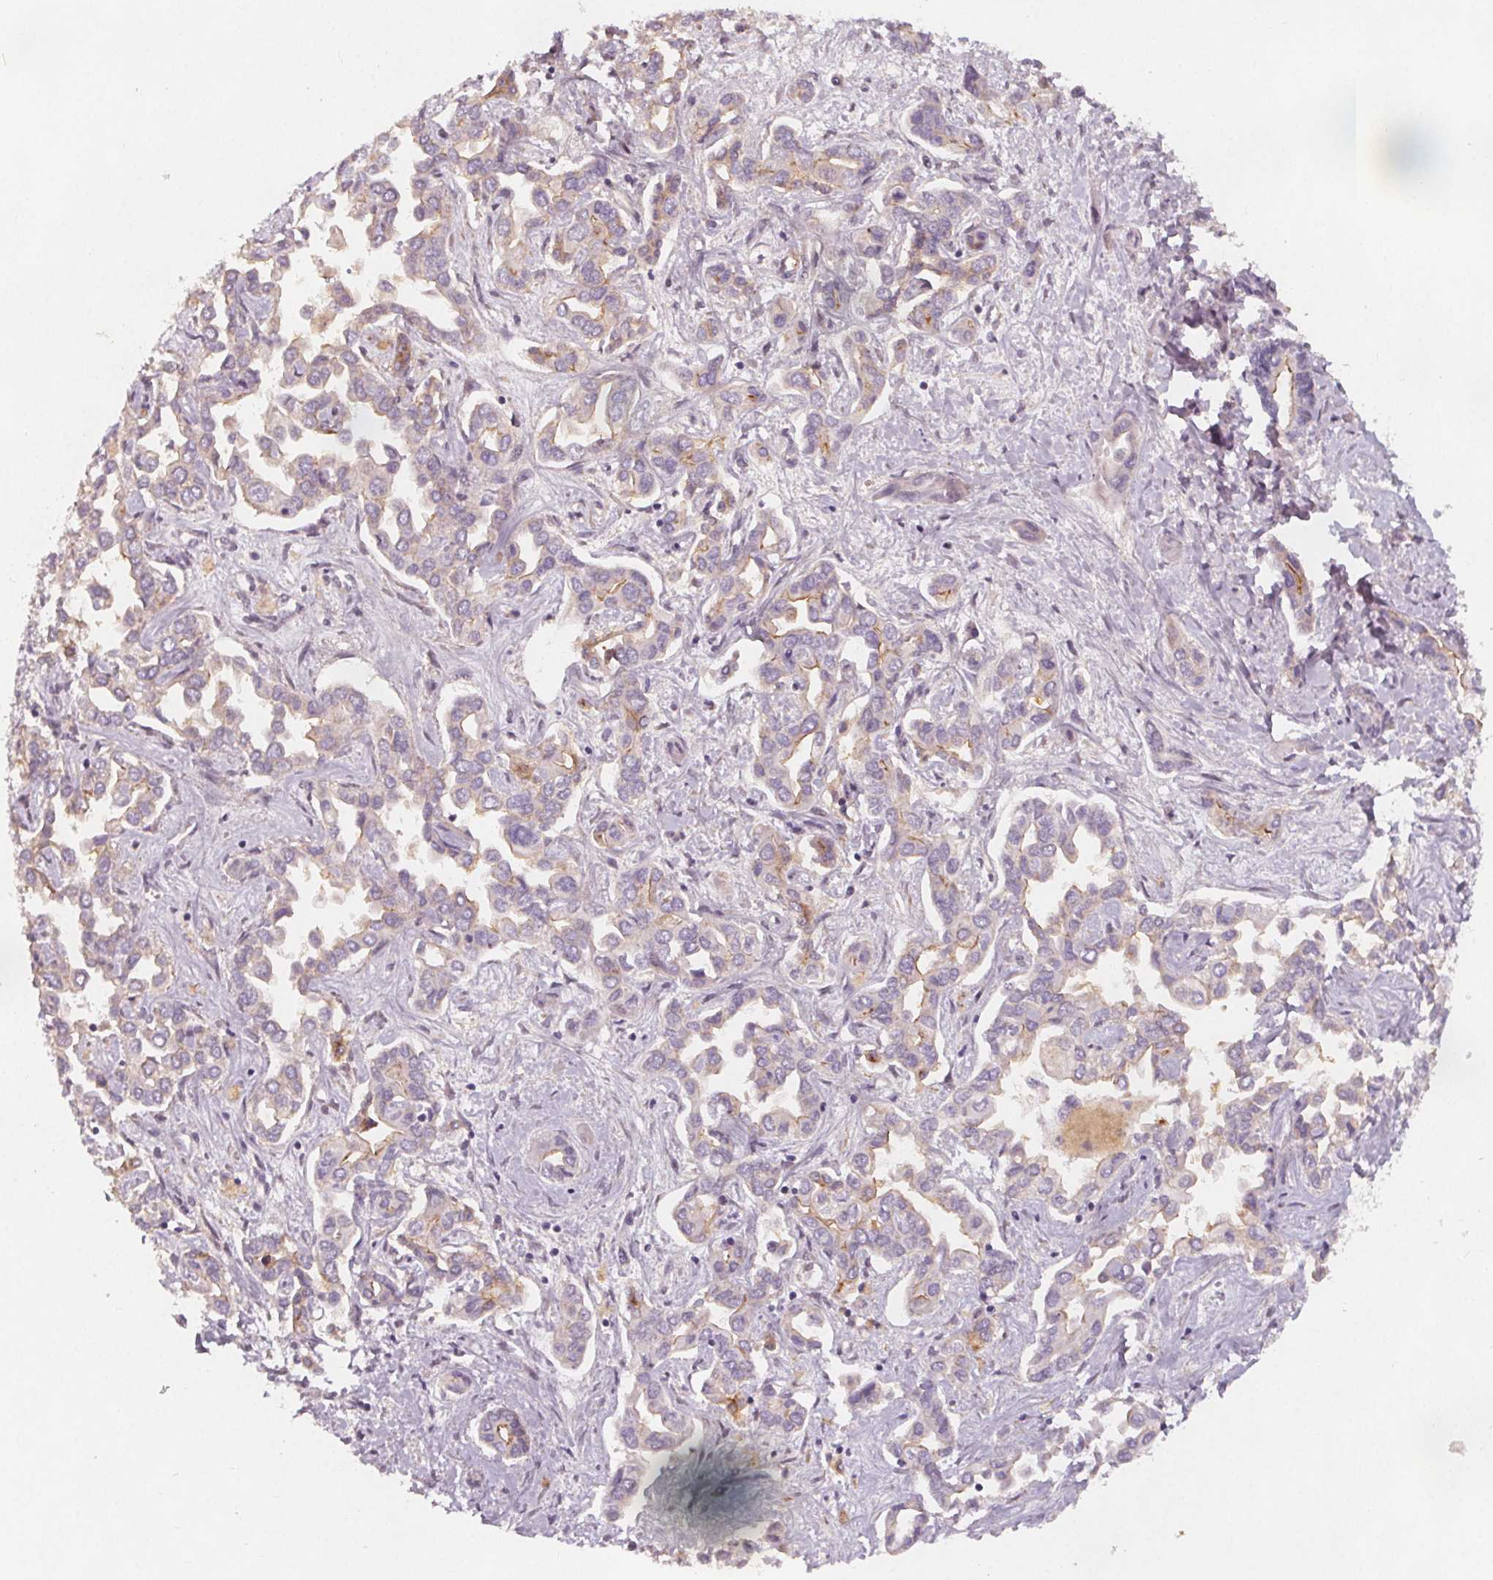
{"staining": {"intensity": "weak", "quantity": "<25%", "location": "cytoplasmic/membranous"}, "tissue": "liver cancer", "cell_type": "Tumor cells", "image_type": "cancer", "snomed": [{"axis": "morphology", "description": "Cholangiocarcinoma"}, {"axis": "topography", "description": "Liver"}], "caption": "High power microscopy photomicrograph of an immunohistochemistry photomicrograph of liver cancer, revealing no significant staining in tumor cells.", "gene": "VNN1", "patient": {"sex": "female", "age": 64}}